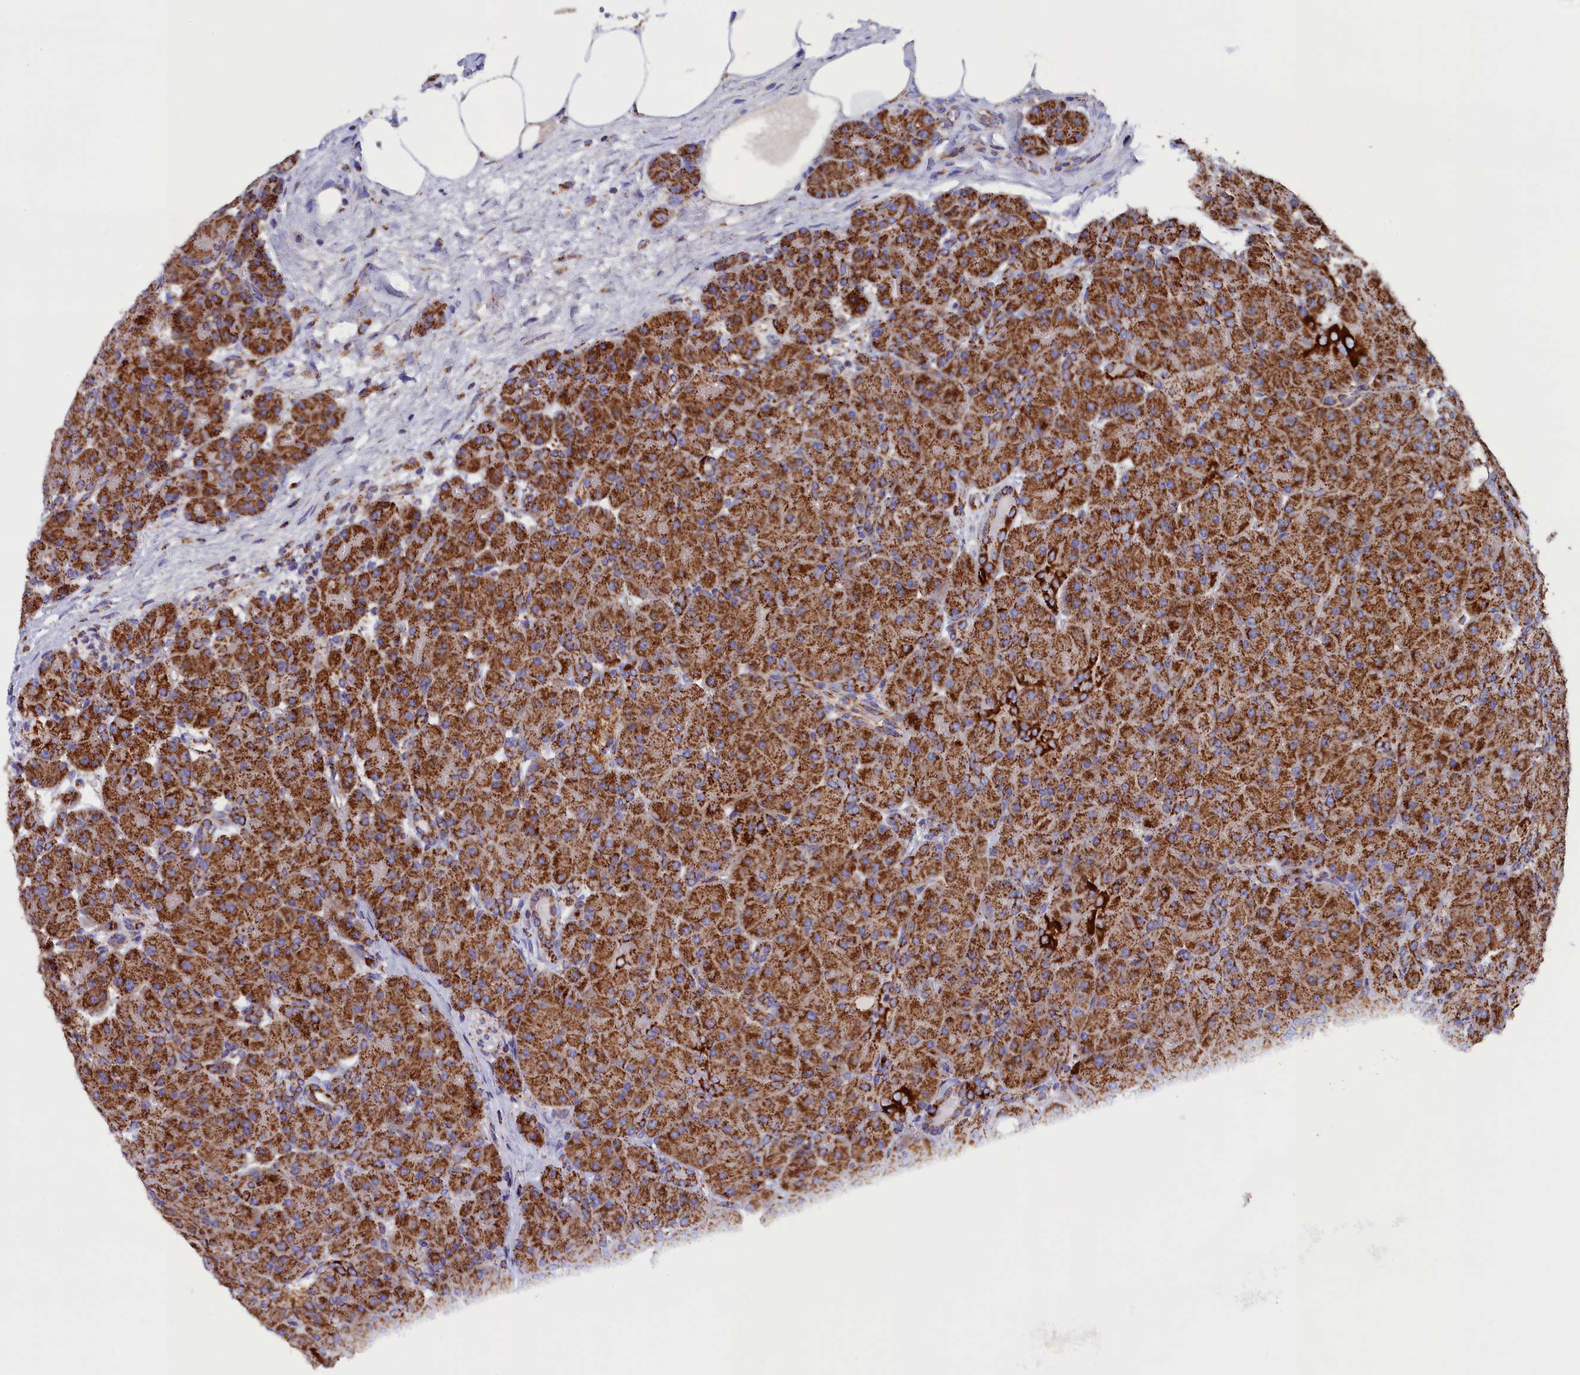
{"staining": {"intensity": "strong", "quantity": ">75%", "location": "cytoplasmic/membranous"}, "tissue": "pancreas", "cell_type": "Exocrine glandular cells", "image_type": "normal", "snomed": [{"axis": "morphology", "description": "Normal tissue, NOS"}, {"axis": "topography", "description": "Pancreas"}], "caption": "DAB (3,3'-diaminobenzidine) immunohistochemical staining of benign pancreas exhibits strong cytoplasmic/membranous protein staining in about >75% of exocrine glandular cells.", "gene": "SLC39A3", "patient": {"sex": "male", "age": 66}}